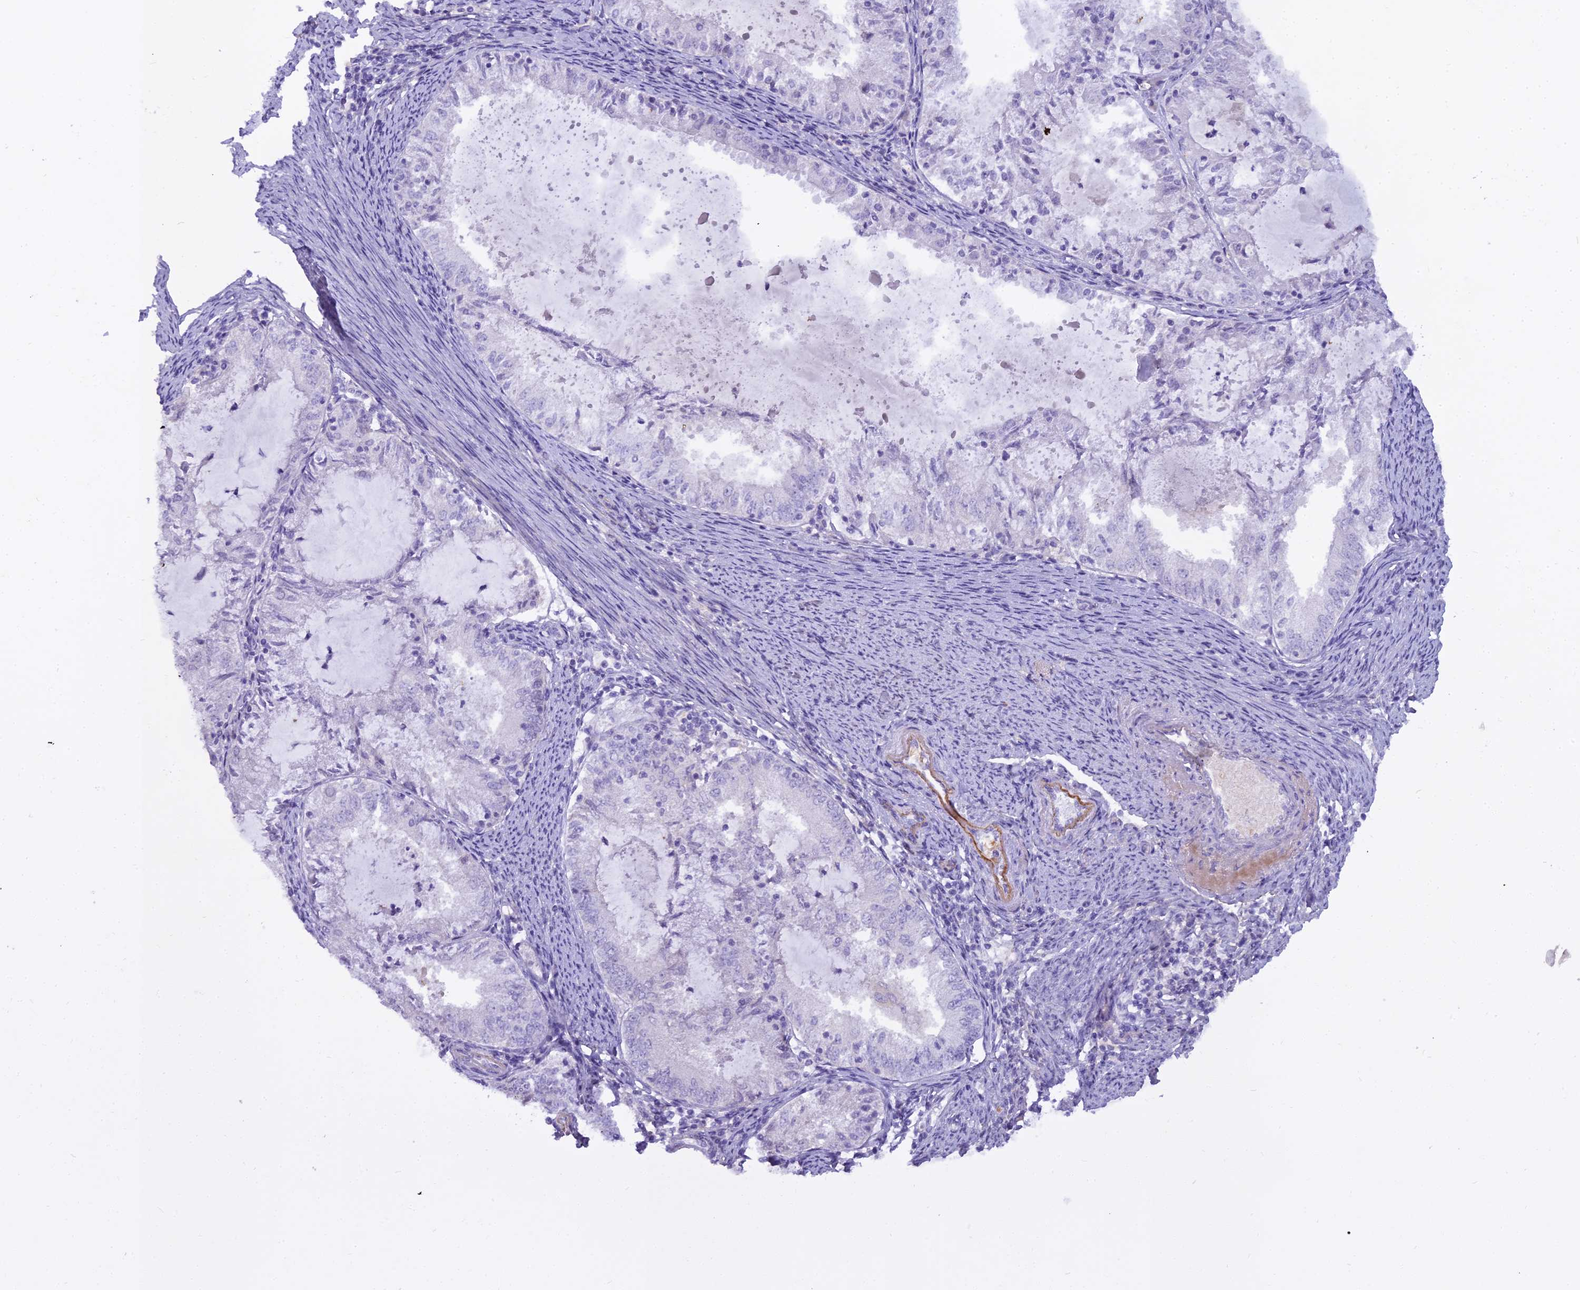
{"staining": {"intensity": "negative", "quantity": "none", "location": "none"}, "tissue": "endometrial cancer", "cell_type": "Tumor cells", "image_type": "cancer", "snomed": [{"axis": "morphology", "description": "Adenocarcinoma, NOS"}, {"axis": "topography", "description": "Endometrium"}], "caption": "IHC of human adenocarcinoma (endometrial) demonstrates no positivity in tumor cells. (Brightfield microscopy of DAB IHC at high magnification).", "gene": "OSTN", "patient": {"sex": "female", "age": 57}}